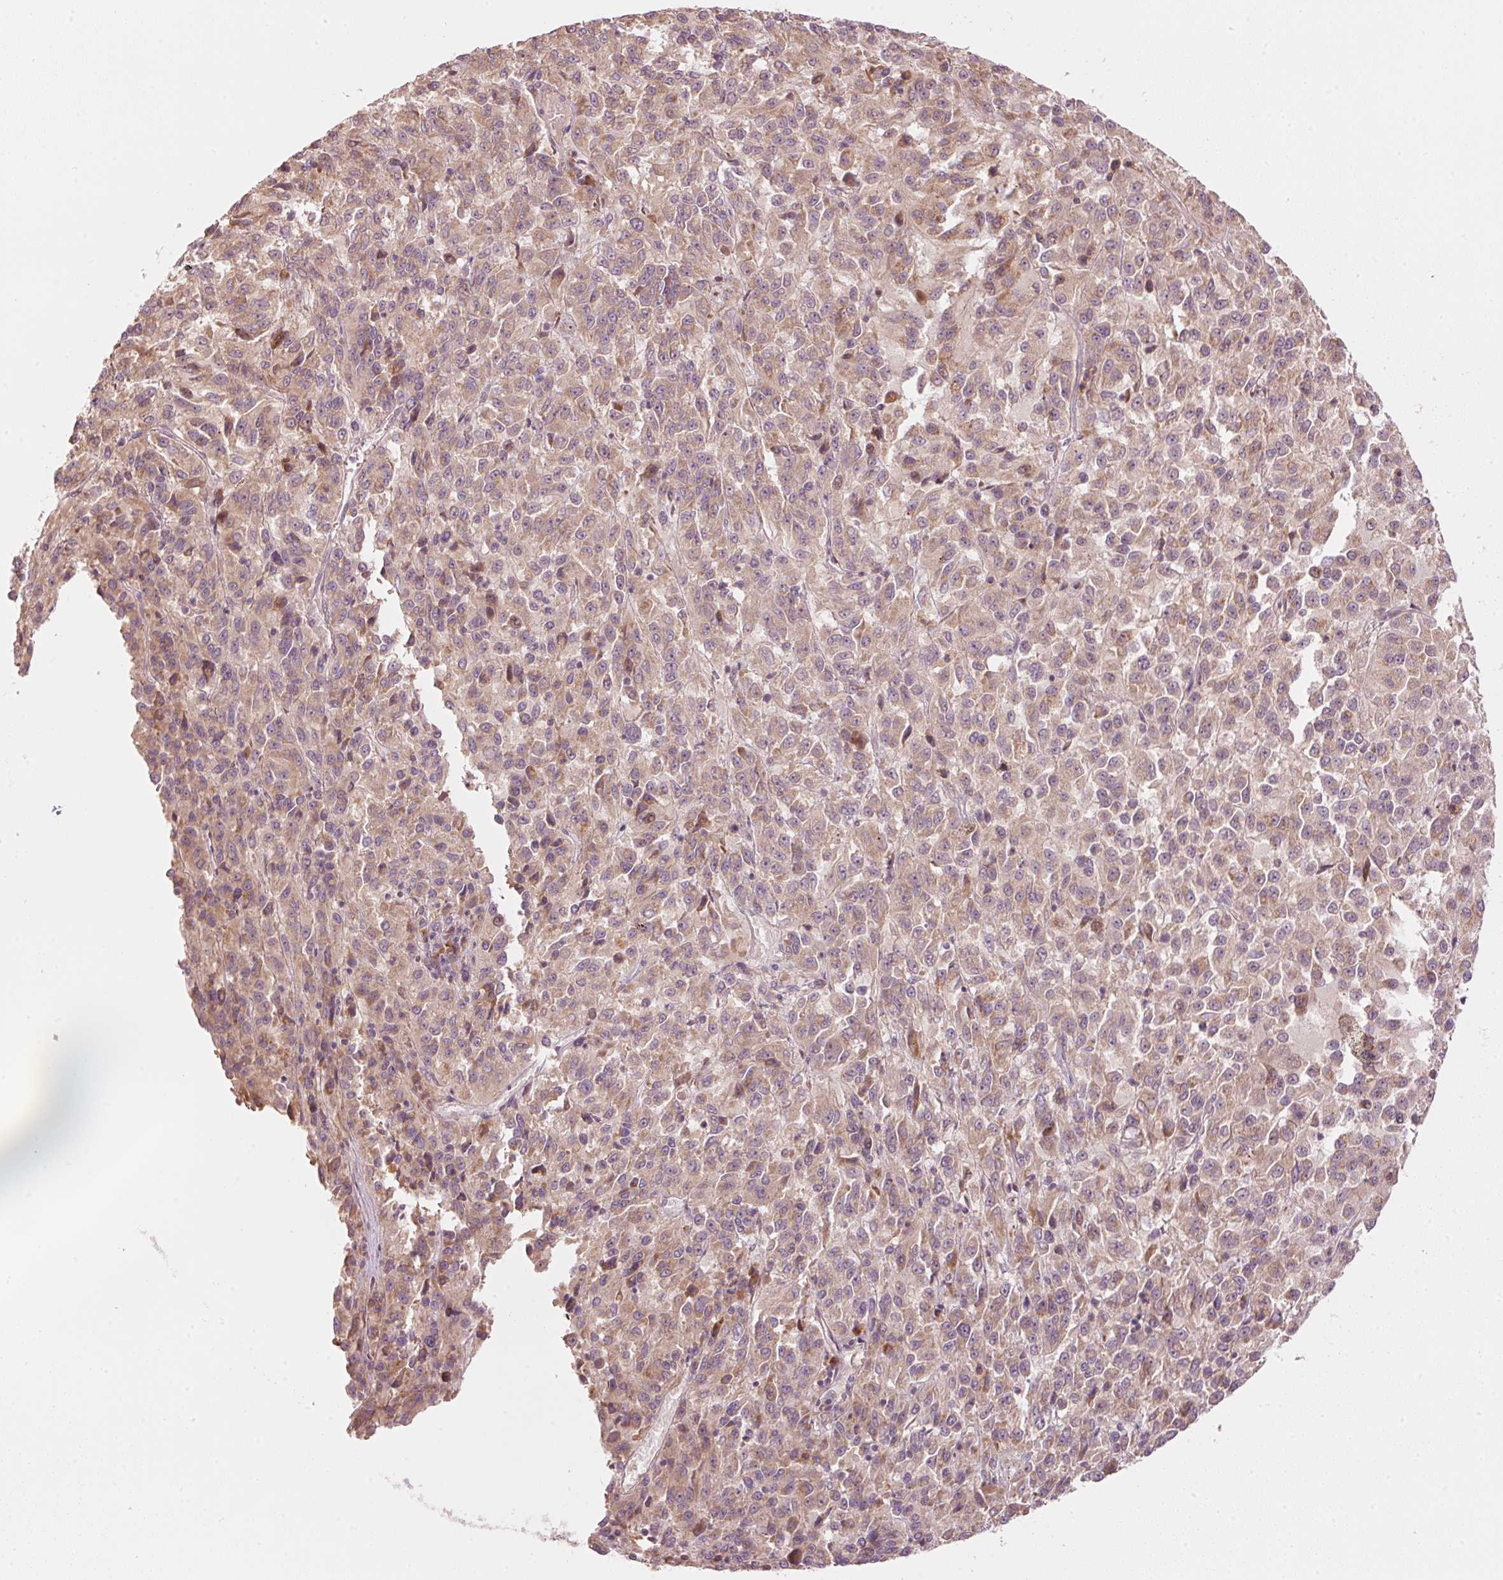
{"staining": {"intensity": "weak", "quantity": ">75%", "location": "cytoplasmic/membranous"}, "tissue": "melanoma", "cell_type": "Tumor cells", "image_type": "cancer", "snomed": [{"axis": "morphology", "description": "Malignant melanoma, Metastatic site"}, {"axis": "topography", "description": "Lung"}], "caption": "Immunohistochemical staining of melanoma reveals low levels of weak cytoplasmic/membranous staining in approximately >75% of tumor cells. The protein is shown in brown color, while the nuclei are stained blue.", "gene": "MAP10", "patient": {"sex": "male", "age": 64}}